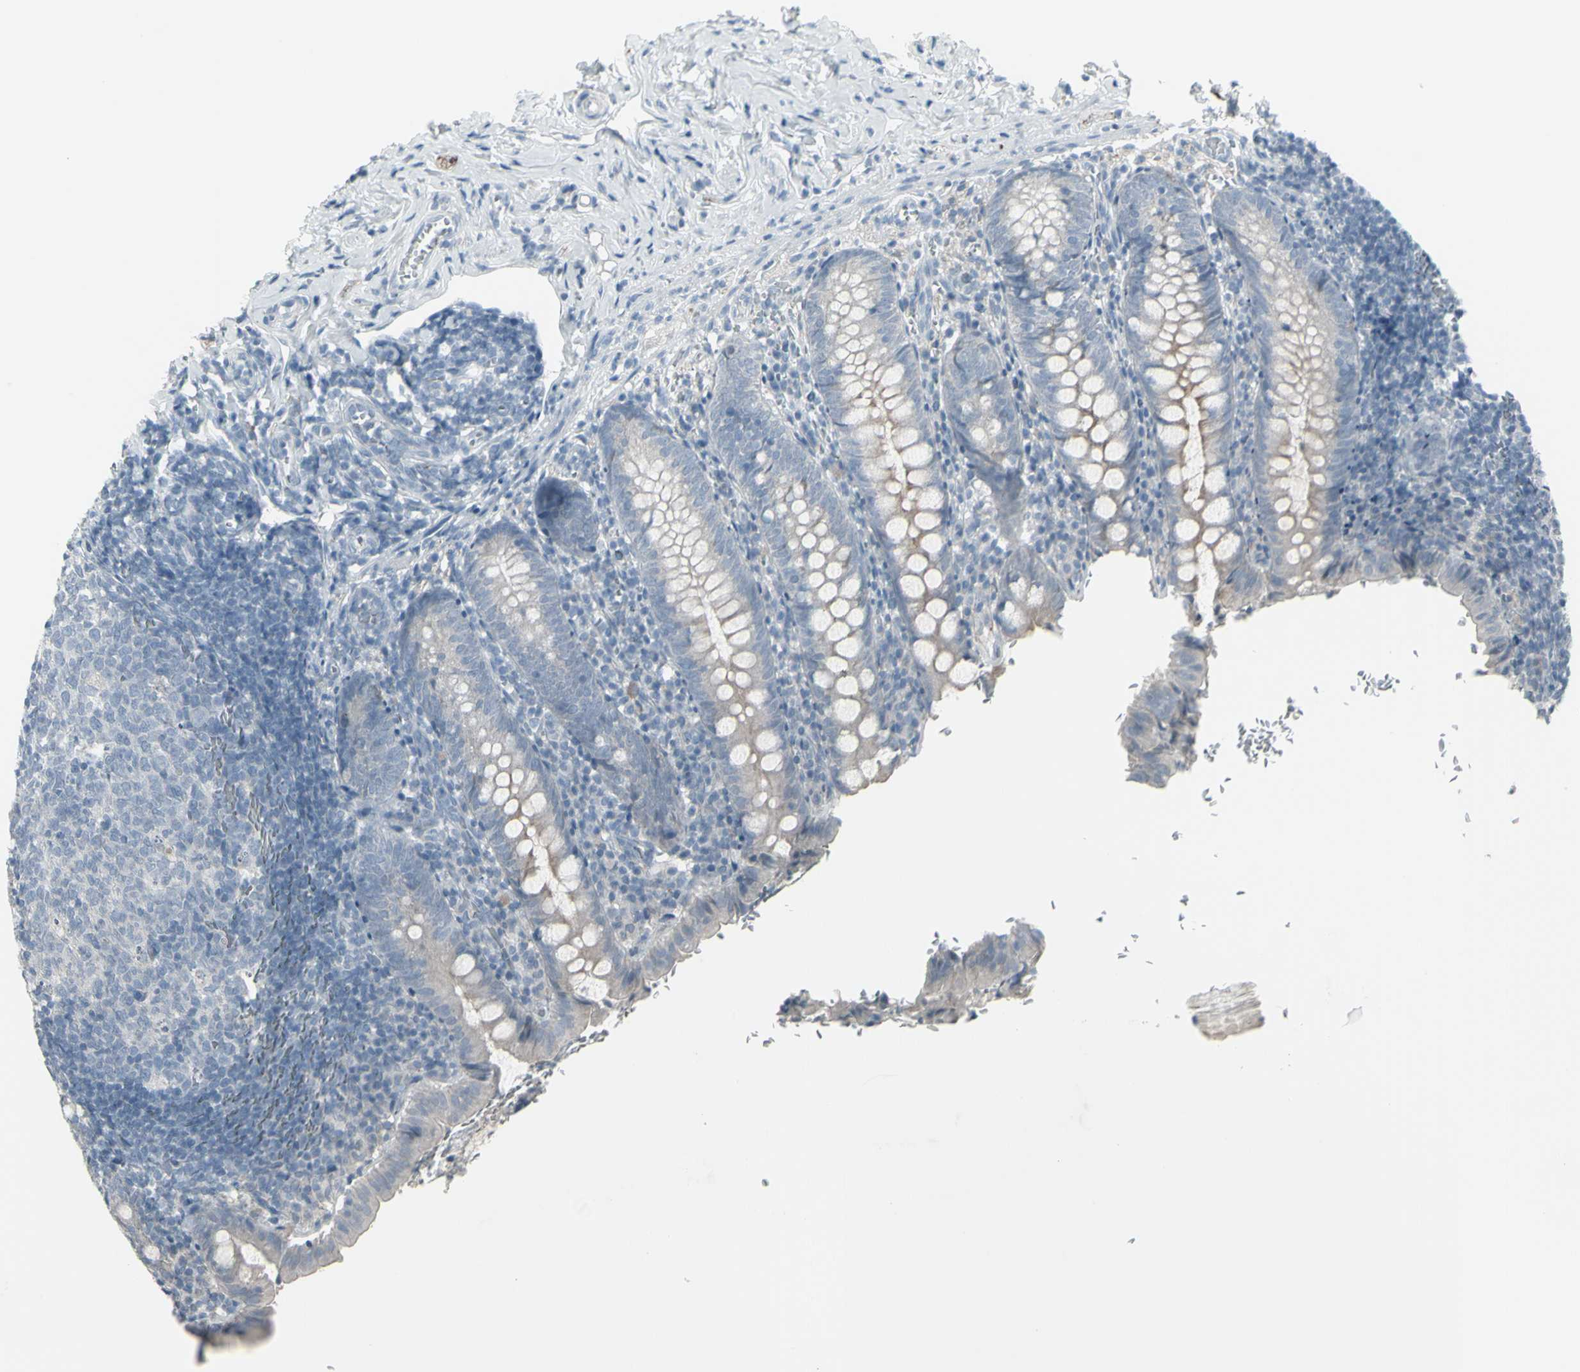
{"staining": {"intensity": "weak", "quantity": "<25%", "location": "cytoplasmic/membranous"}, "tissue": "appendix", "cell_type": "Glandular cells", "image_type": "normal", "snomed": [{"axis": "morphology", "description": "Normal tissue, NOS"}, {"axis": "topography", "description": "Appendix"}], "caption": "Photomicrograph shows no significant protein positivity in glandular cells of benign appendix.", "gene": "RAB3A", "patient": {"sex": "female", "age": 10}}